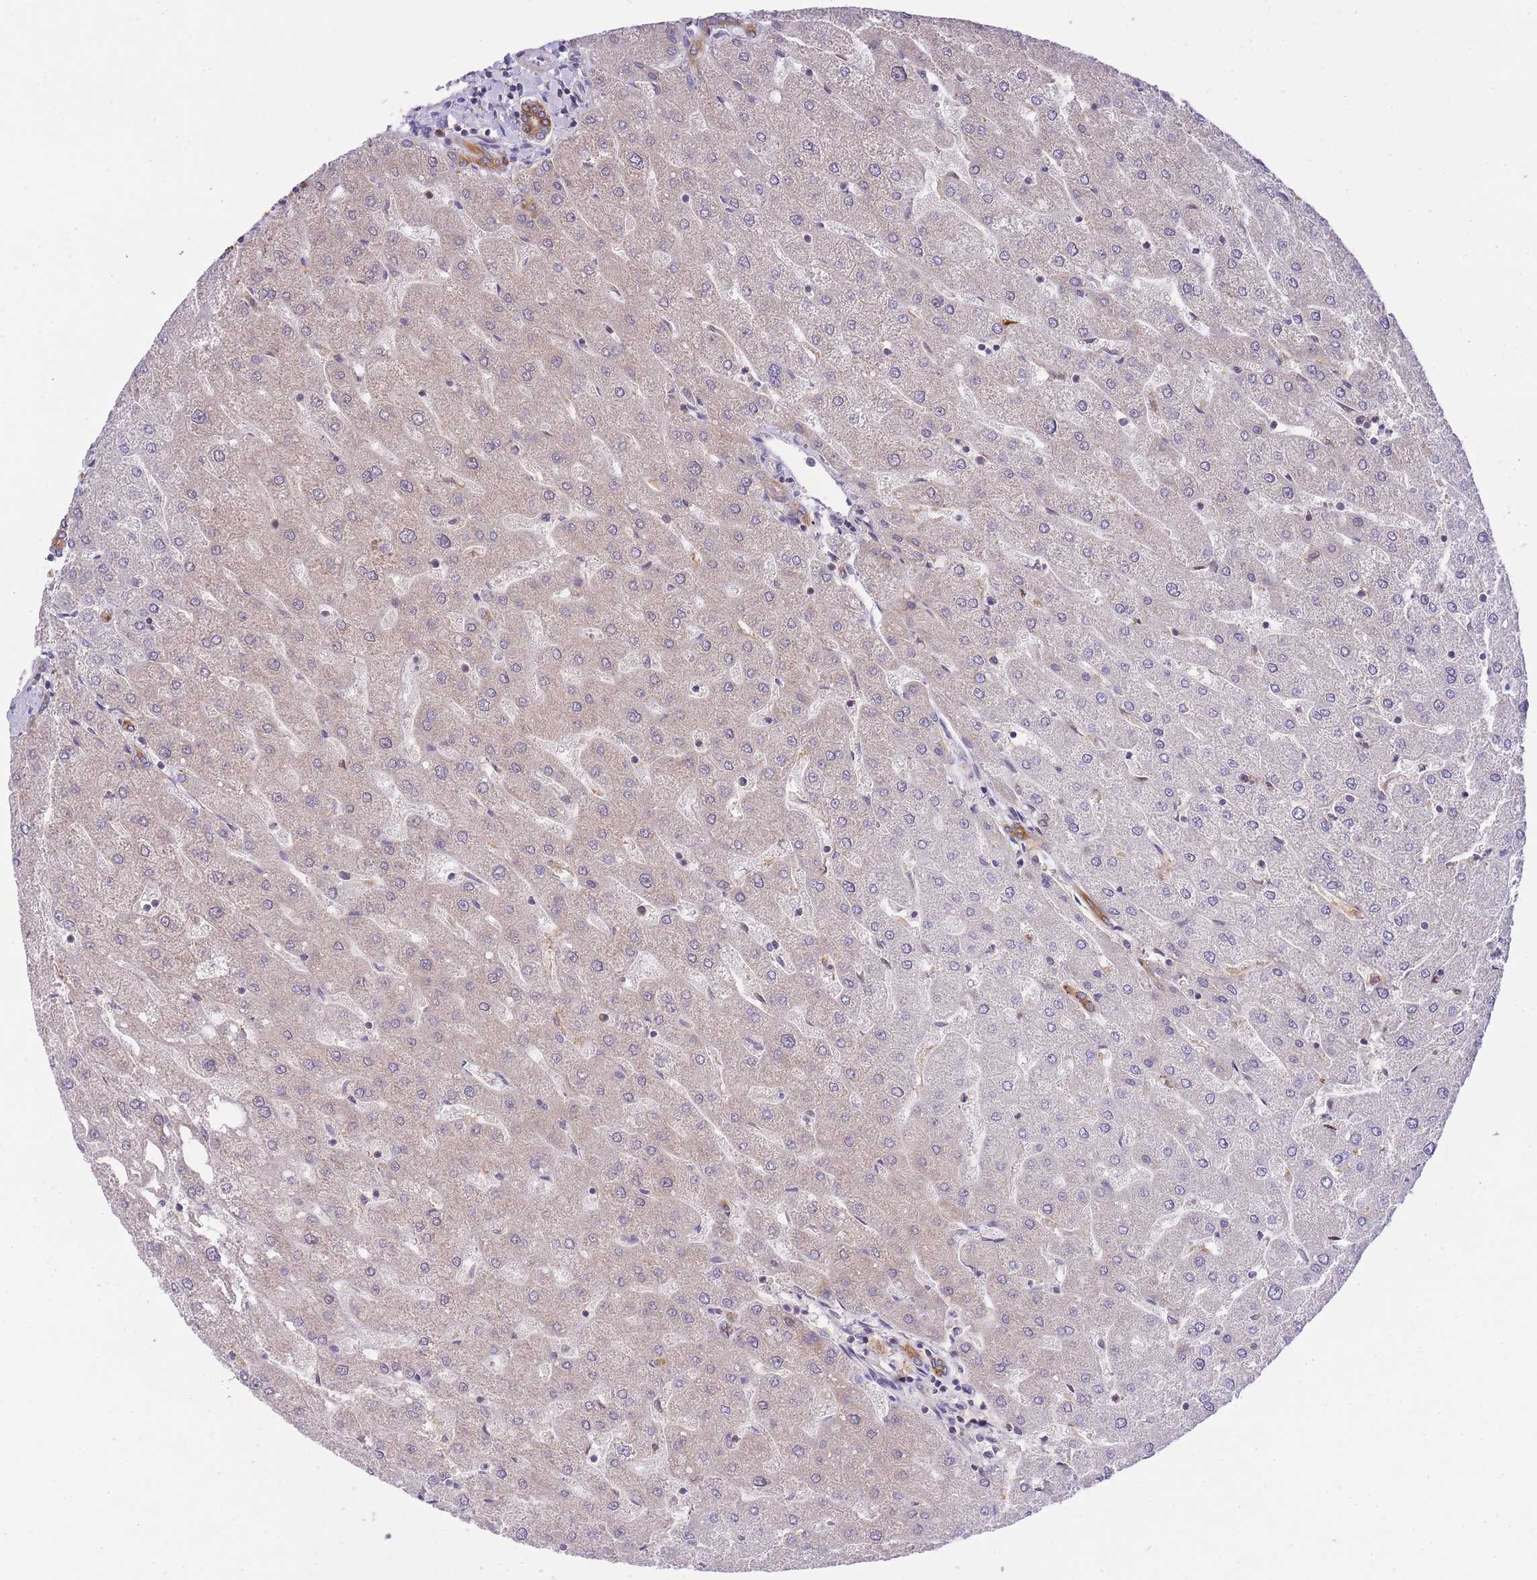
{"staining": {"intensity": "moderate", "quantity": ">75%", "location": "cytoplasmic/membranous"}, "tissue": "liver", "cell_type": "Cholangiocytes", "image_type": "normal", "snomed": [{"axis": "morphology", "description": "Normal tissue, NOS"}, {"axis": "topography", "description": "Liver"}], "caption": "The immunohistochemical stain shows moderate cytoplasmic/membranous staining in cholangiocytes of unremarkable liver. (DAB = brown stain, brightfield microscopy at high magnification).", "gene": "EIF2B2", "patient": {"sex": "male", "age": 67}}